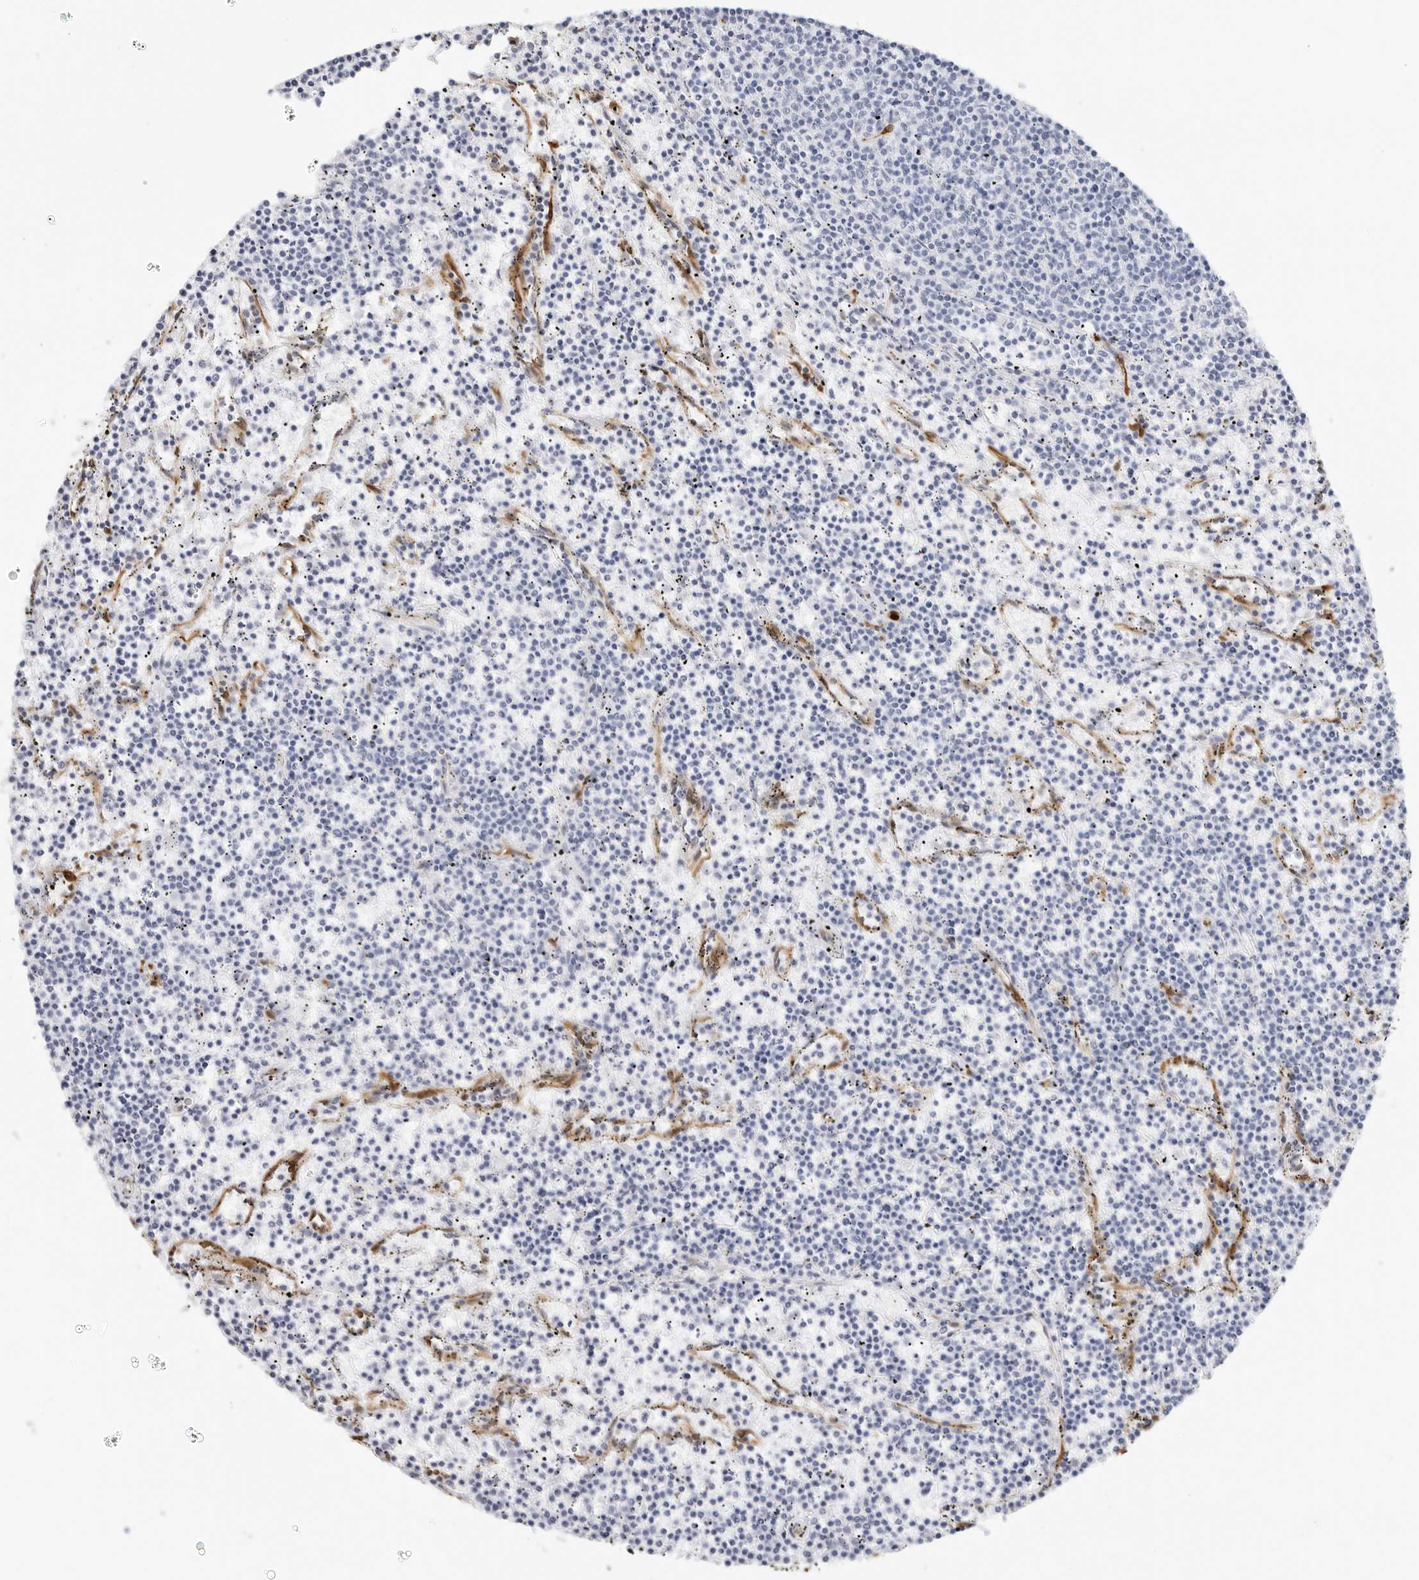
{"staining": {"intensity": "negative", "quantity": "none", "location": "none"}, "tissue": "lymphoma", "cell_type": "Tumor cells", "image_type": "cancer", "snomed": [{"axis": "morphology", "description": "Malignant lymphoma, non-Hodgkin's type, Low grade"}, {"axis": "topography", "description": "Spleen"}], "caption": "Histopathology image shows no significant protein positivity in tumor cells of lymphoma. The staining is performed using DAB brown chromogen with nuclei counter-stained in using hematoxylin.", "gene": "NES", "patient": {"sex": "female", "age": 50}}